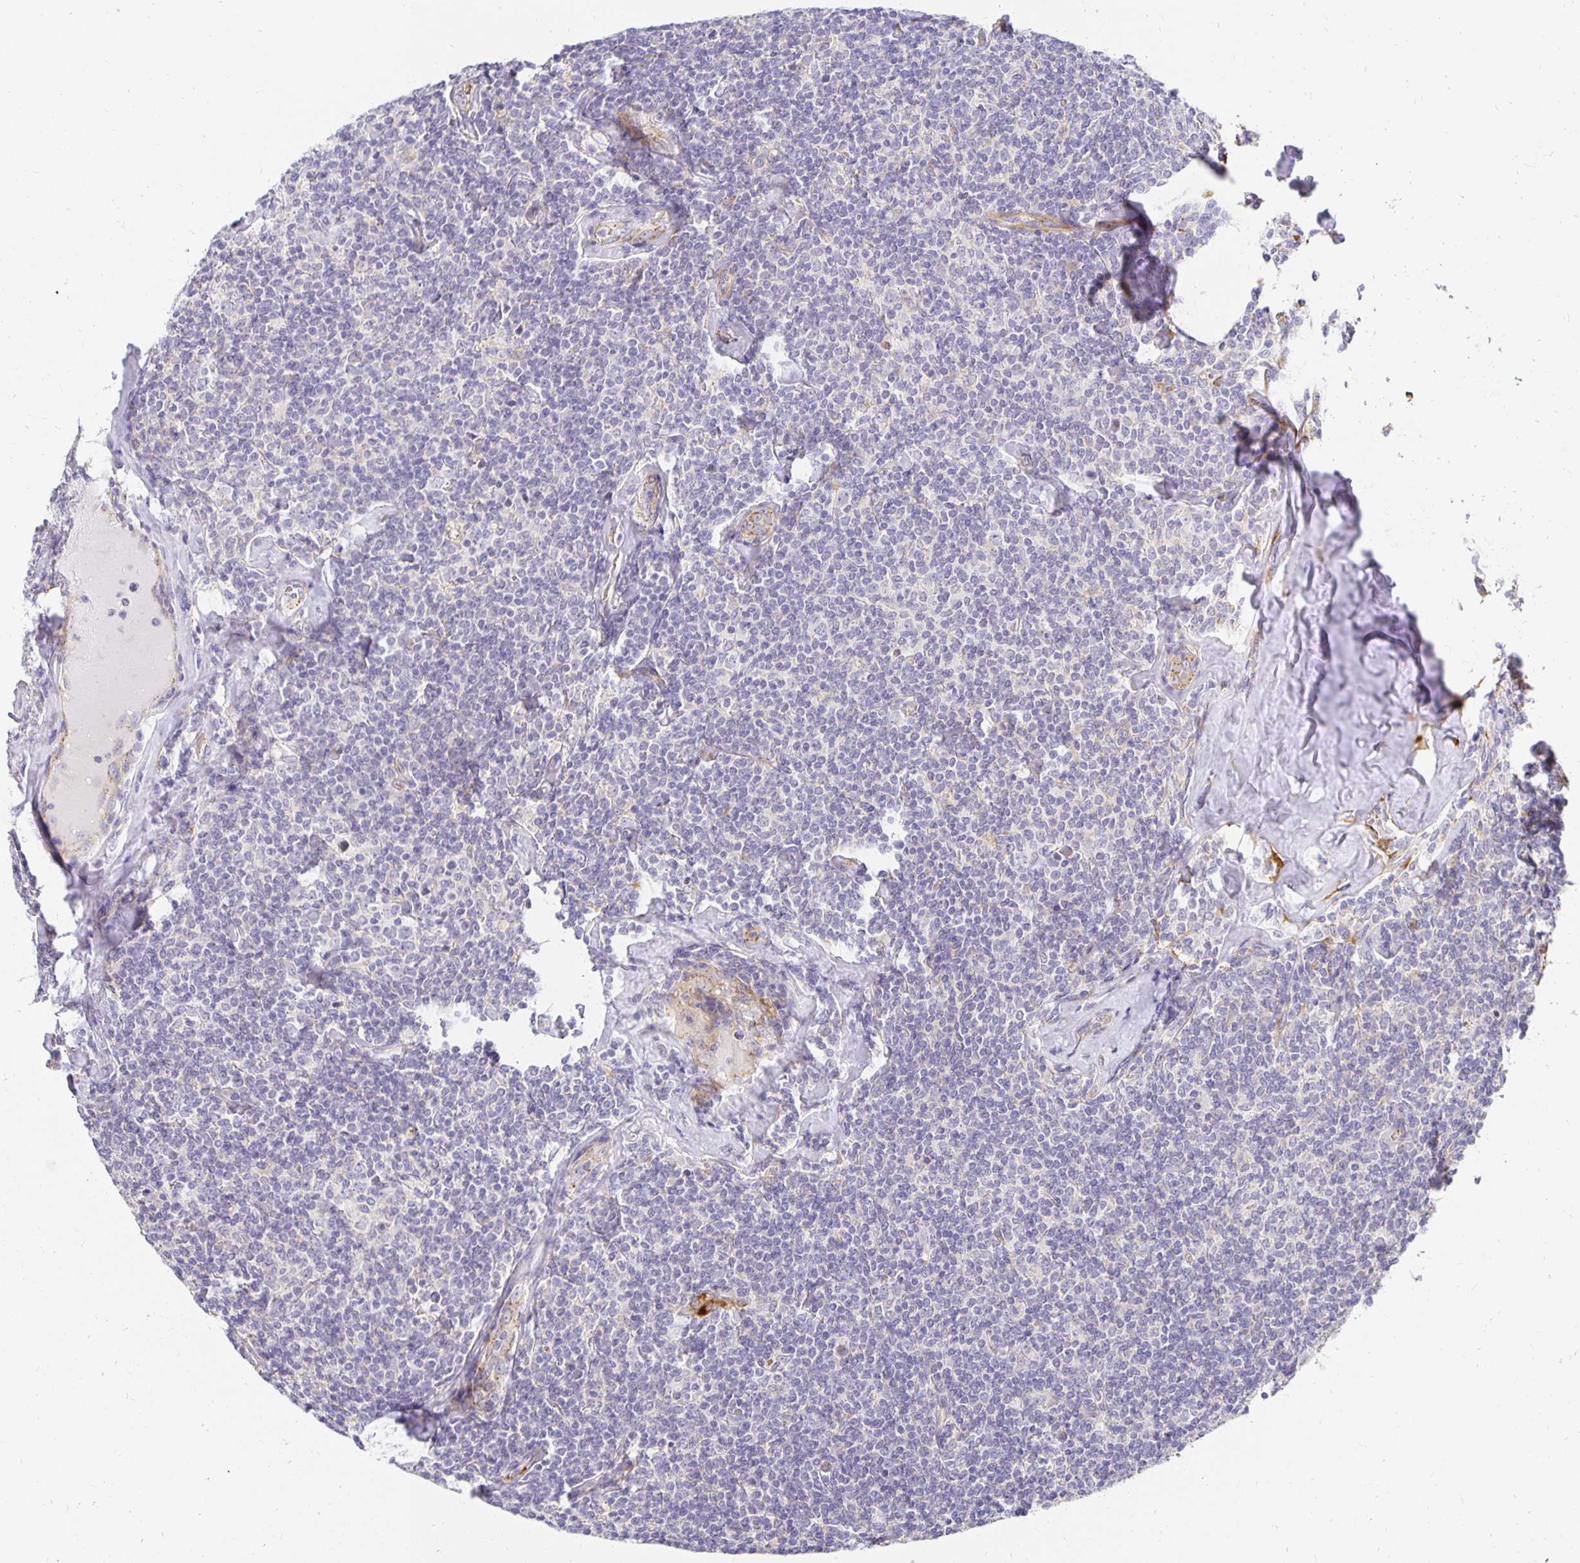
{"staining": {"intensity": "negative", "quantity": "none", "location": "none"}, "tissue": "lymphoma", "cell_type": "Tumor cells", "image_type": "cancer", "snomed": [{"axis": "morphology", "description": "Malignant lymphoma, non-Hodgkin's type, Low grade"}, {"axis": "topography", "description": "Lymph node"}], "caption": "The IHC photomicrograph has no significant staining in tumor cells of malignant lymphoma, non-Hodgkin's type (low-grade) tissue.", "gene": "PLOD1", "patient": {"sex": "female", "age": 56}}